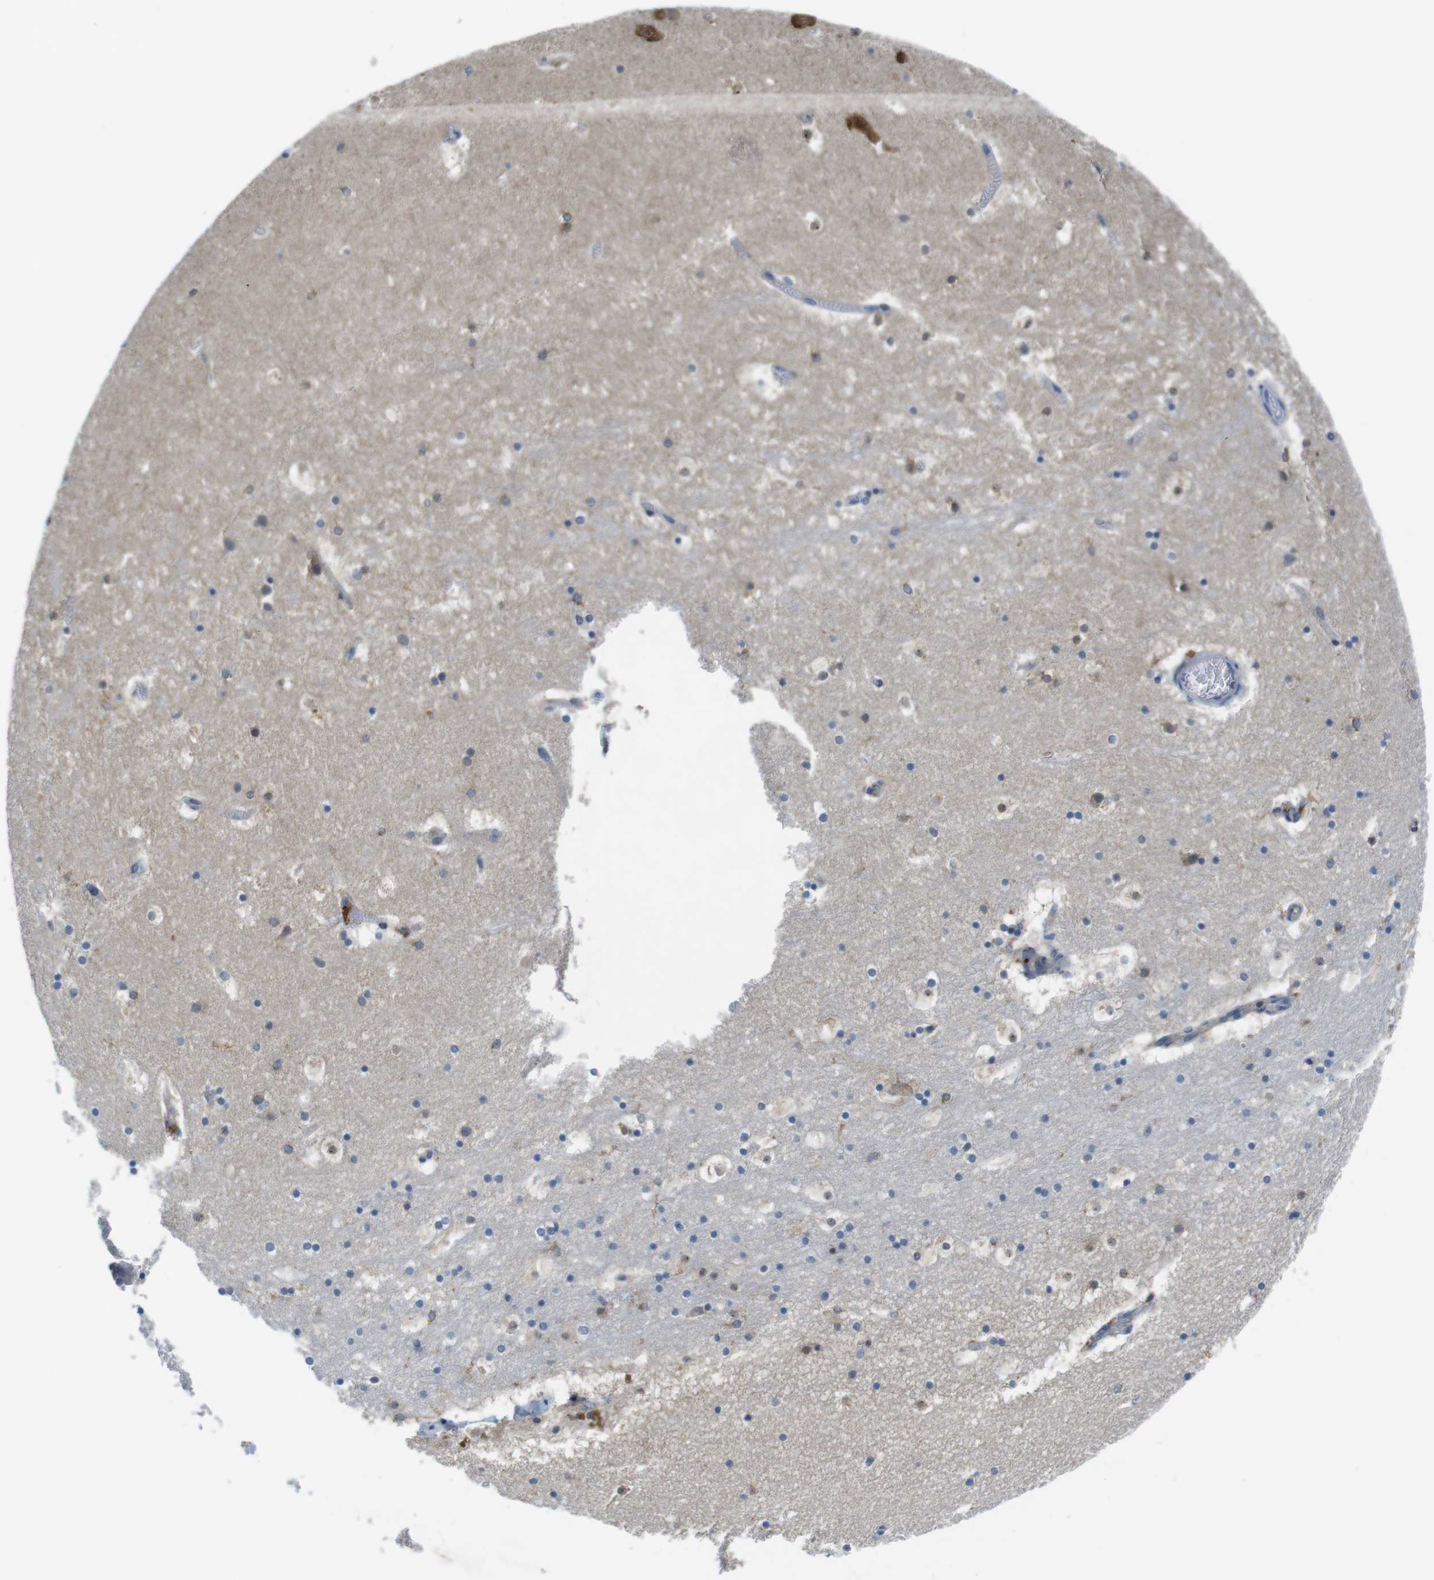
{"staining": {"intensity": "moderate", "quantity": "<25%", "location": "cytoplasmic/membranous"}, "tissue": "hippocampus", "cell_type": "Glial cells", "image_type": "normal", "snomed": [{"axis": "morphology", "description": "Normal tissue, NOS"}, {"axis": "topography", "description": "Hippocampus"}], "caption": "Moderate cytoplasmic/membranous protein positivity is present in approximately <25% of glial cells in hippocampus. (brown staining indicates protein expression, while blue staining denotes nuclei).", "gene": "PIK3CD", "patient": {"sex": "male", "age": 45}}